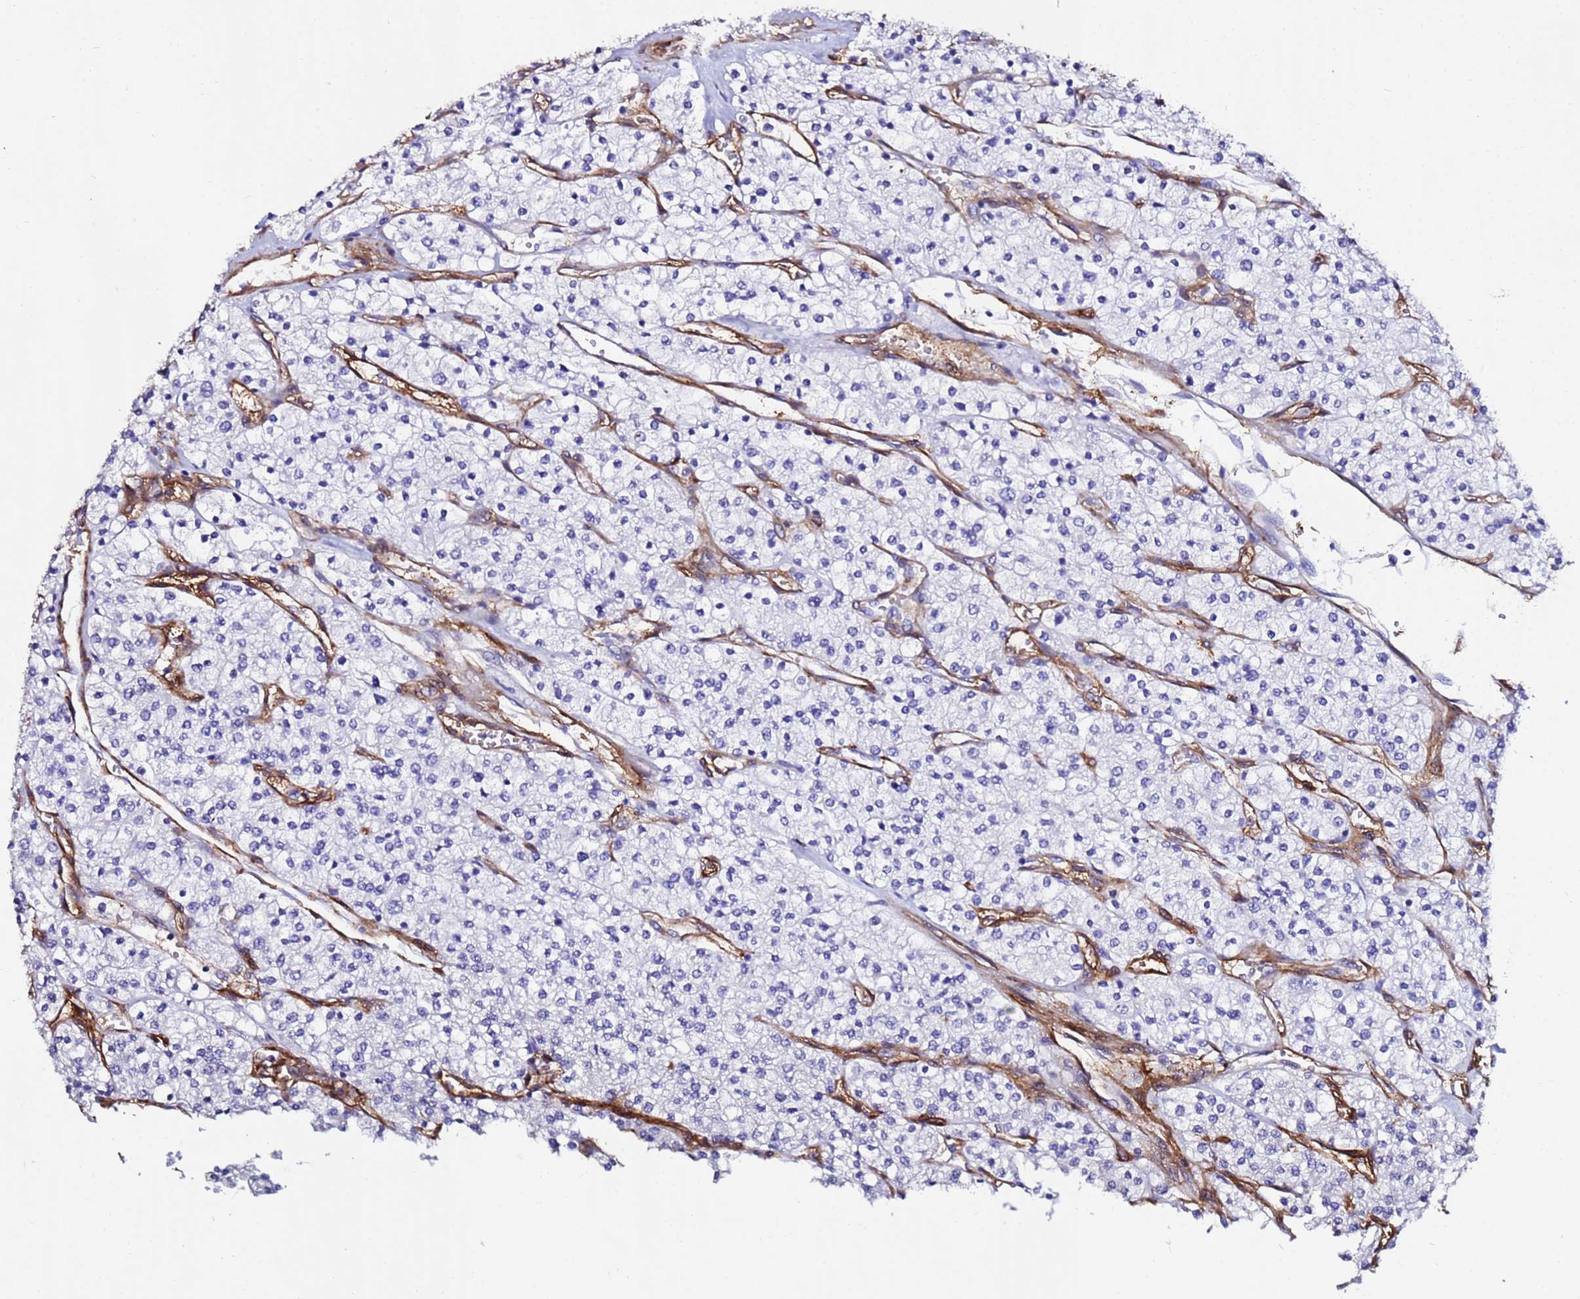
{"staining": {"intensity": "negative", "quantity": "none", "location": "none"}, "tissue": "renal cancer", "cell_type": "Tumor cells", "image_type": "cancer", "snomed": [{"axis": "morphology", "description": "Adenocarcinoma, NOS"}, {"axis": "topography", "description": "Kidney"}], "caption": "IHC micrograph of renal adenocarcinoma stained for a protein (brown), which displays no expression in tumor cells.", "gene": "DEFB104A", "patient": {"sex": "male", "age": 80}}